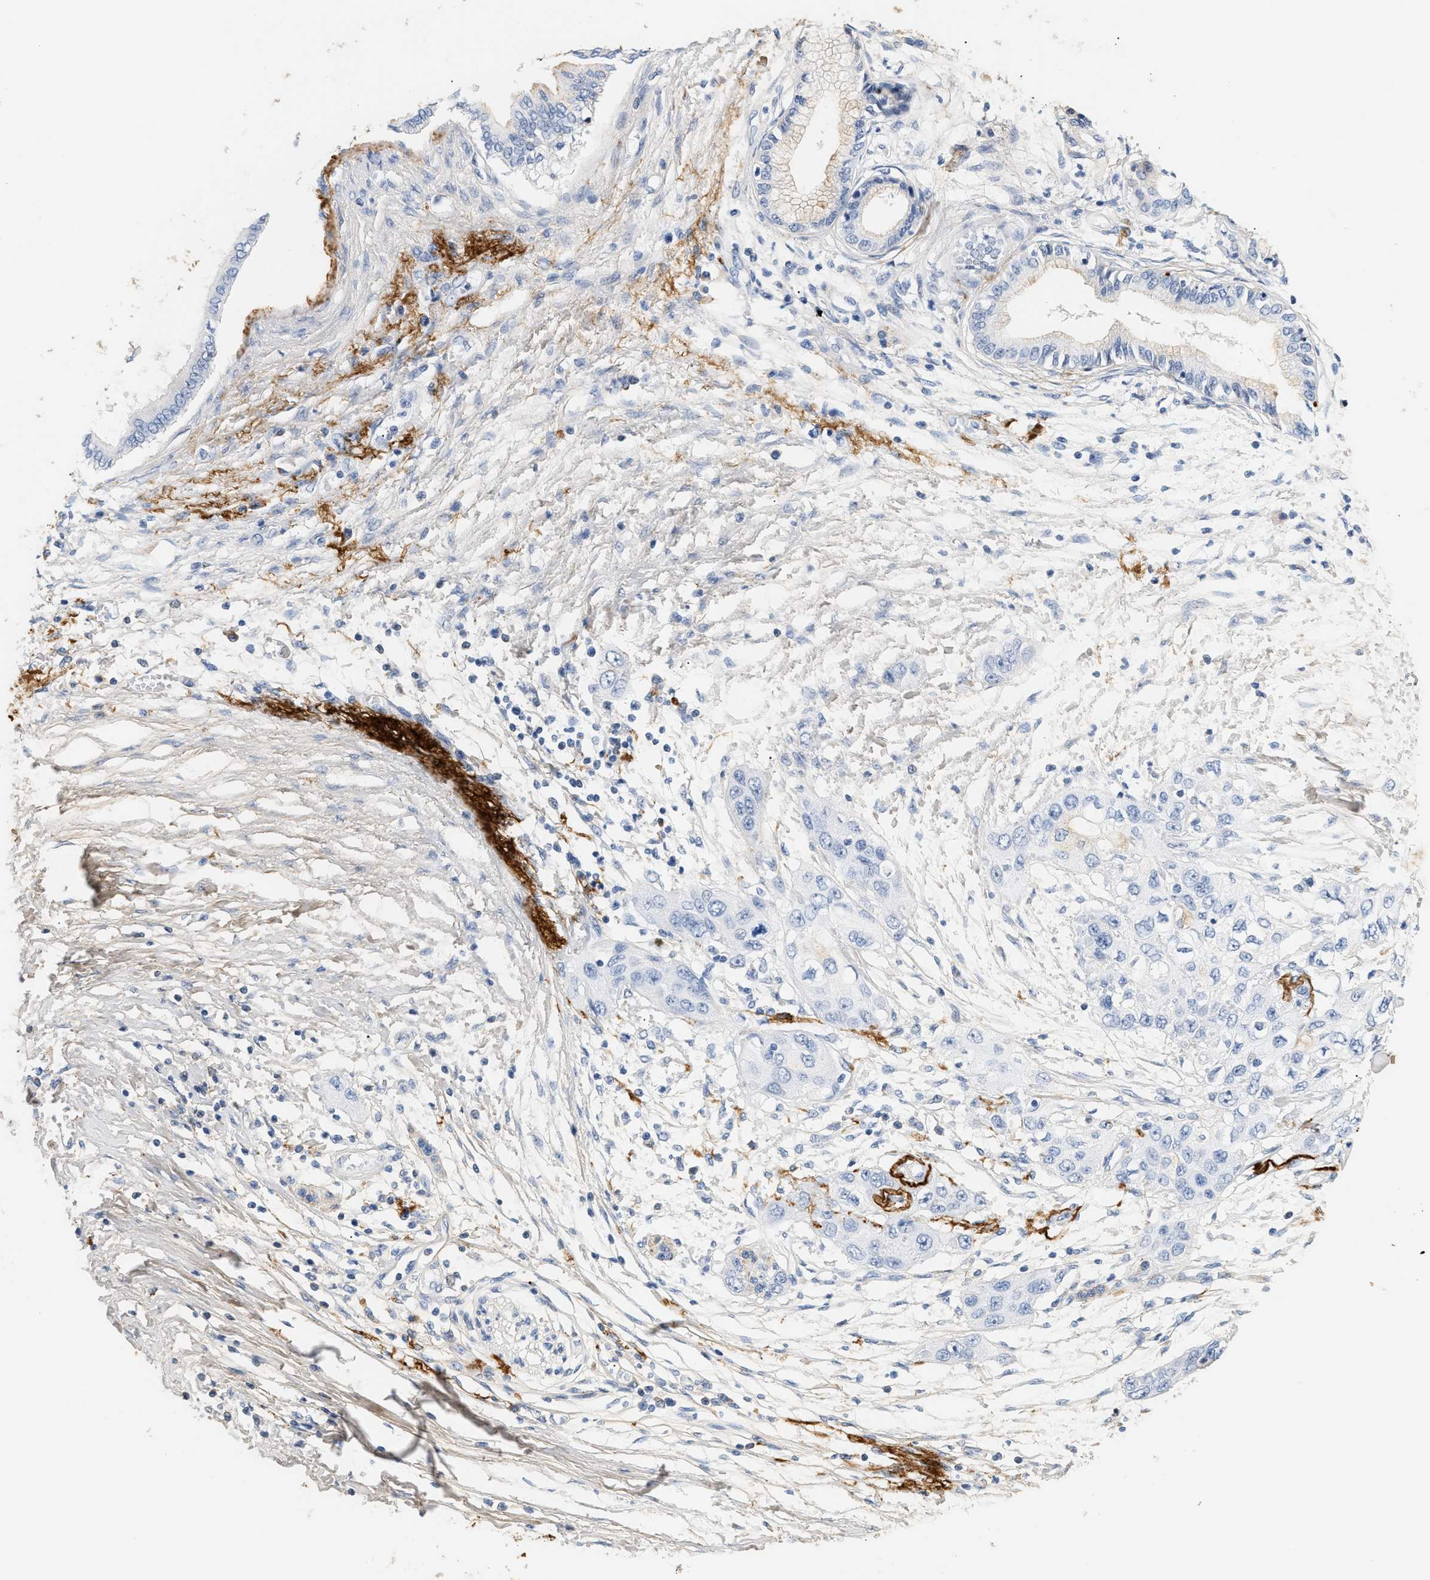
{"staining": {"intensity": "negative", "quantity": "none", "location": "none"}, "tissue": "pancreatic cancer", "cell_type": "Tumor cells", "image_type": "cancer", "snomed": [{"axis": "morphology", "description": "Adenocarcinoma, NOS"}, {"axis": "topography", "description": "Pancreas"}], "caption": "Adenocarcinoma (pancreatic) stained for a protein using IHC demonstrates no staining tumor cells.", "gene": "CFH", "patient": {"sex": "female", "age": 70}}